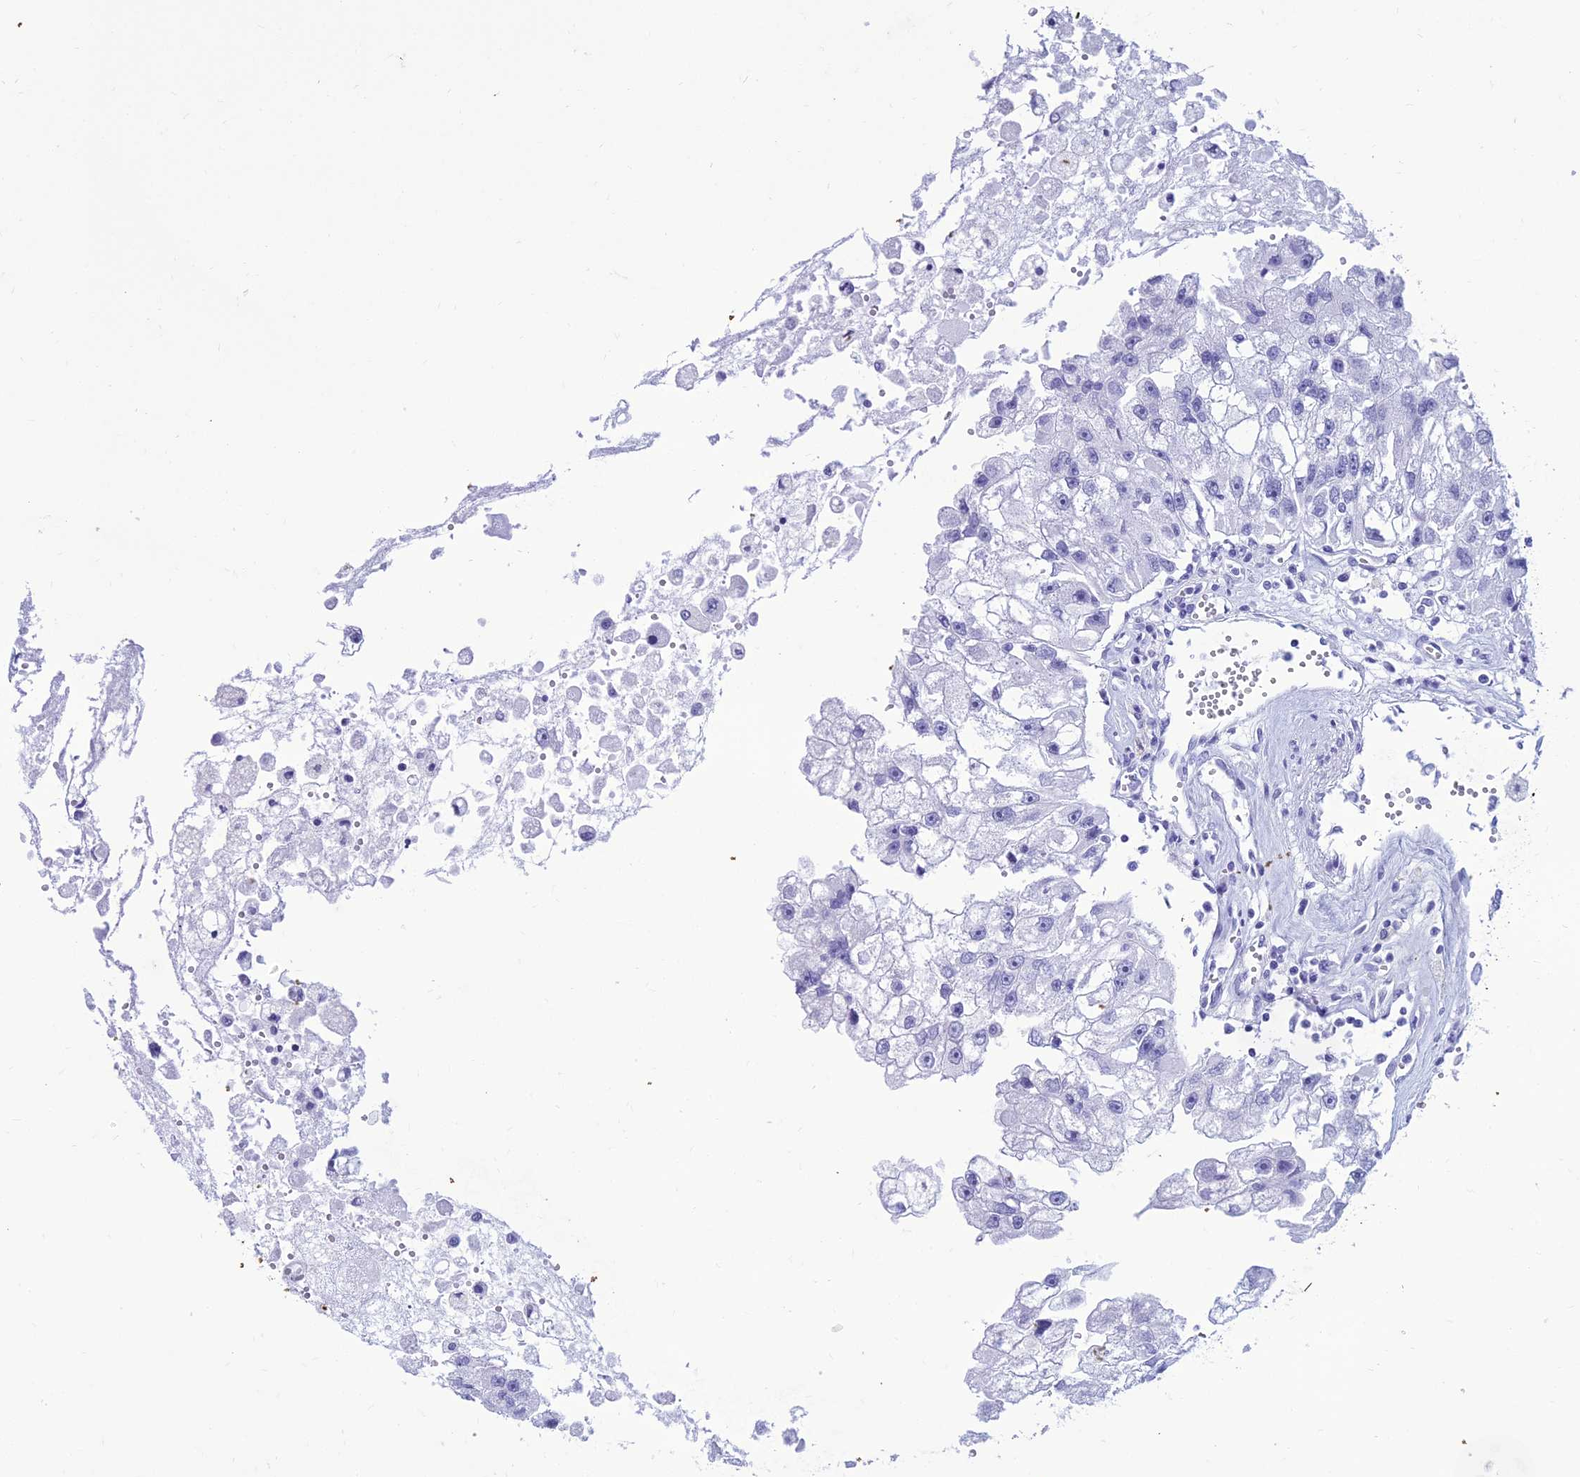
{"staining": {"intensity": "negative", "quantity": "none", "location": "none"}, "tissue": "renal cancer", "cell_type": "Tumor cells", "image_type": "cancer", "snomed": [{"axis": "morphology", "description": "Adenocarcinoma, NOS"}, {"axis": "topography", "description": "Kidney"}], "caption": "A high-resolution photomicrograph shows IHC staining of renal cancer (adenocarcinoma), which exhibits no significant staining in tumor cells. The staining is performed using DAB brown chromogen with nuclei counter-stained in using hematoxylin.", "gene": "ZNF442", "patient": {"sex": "male", "age": 63}}